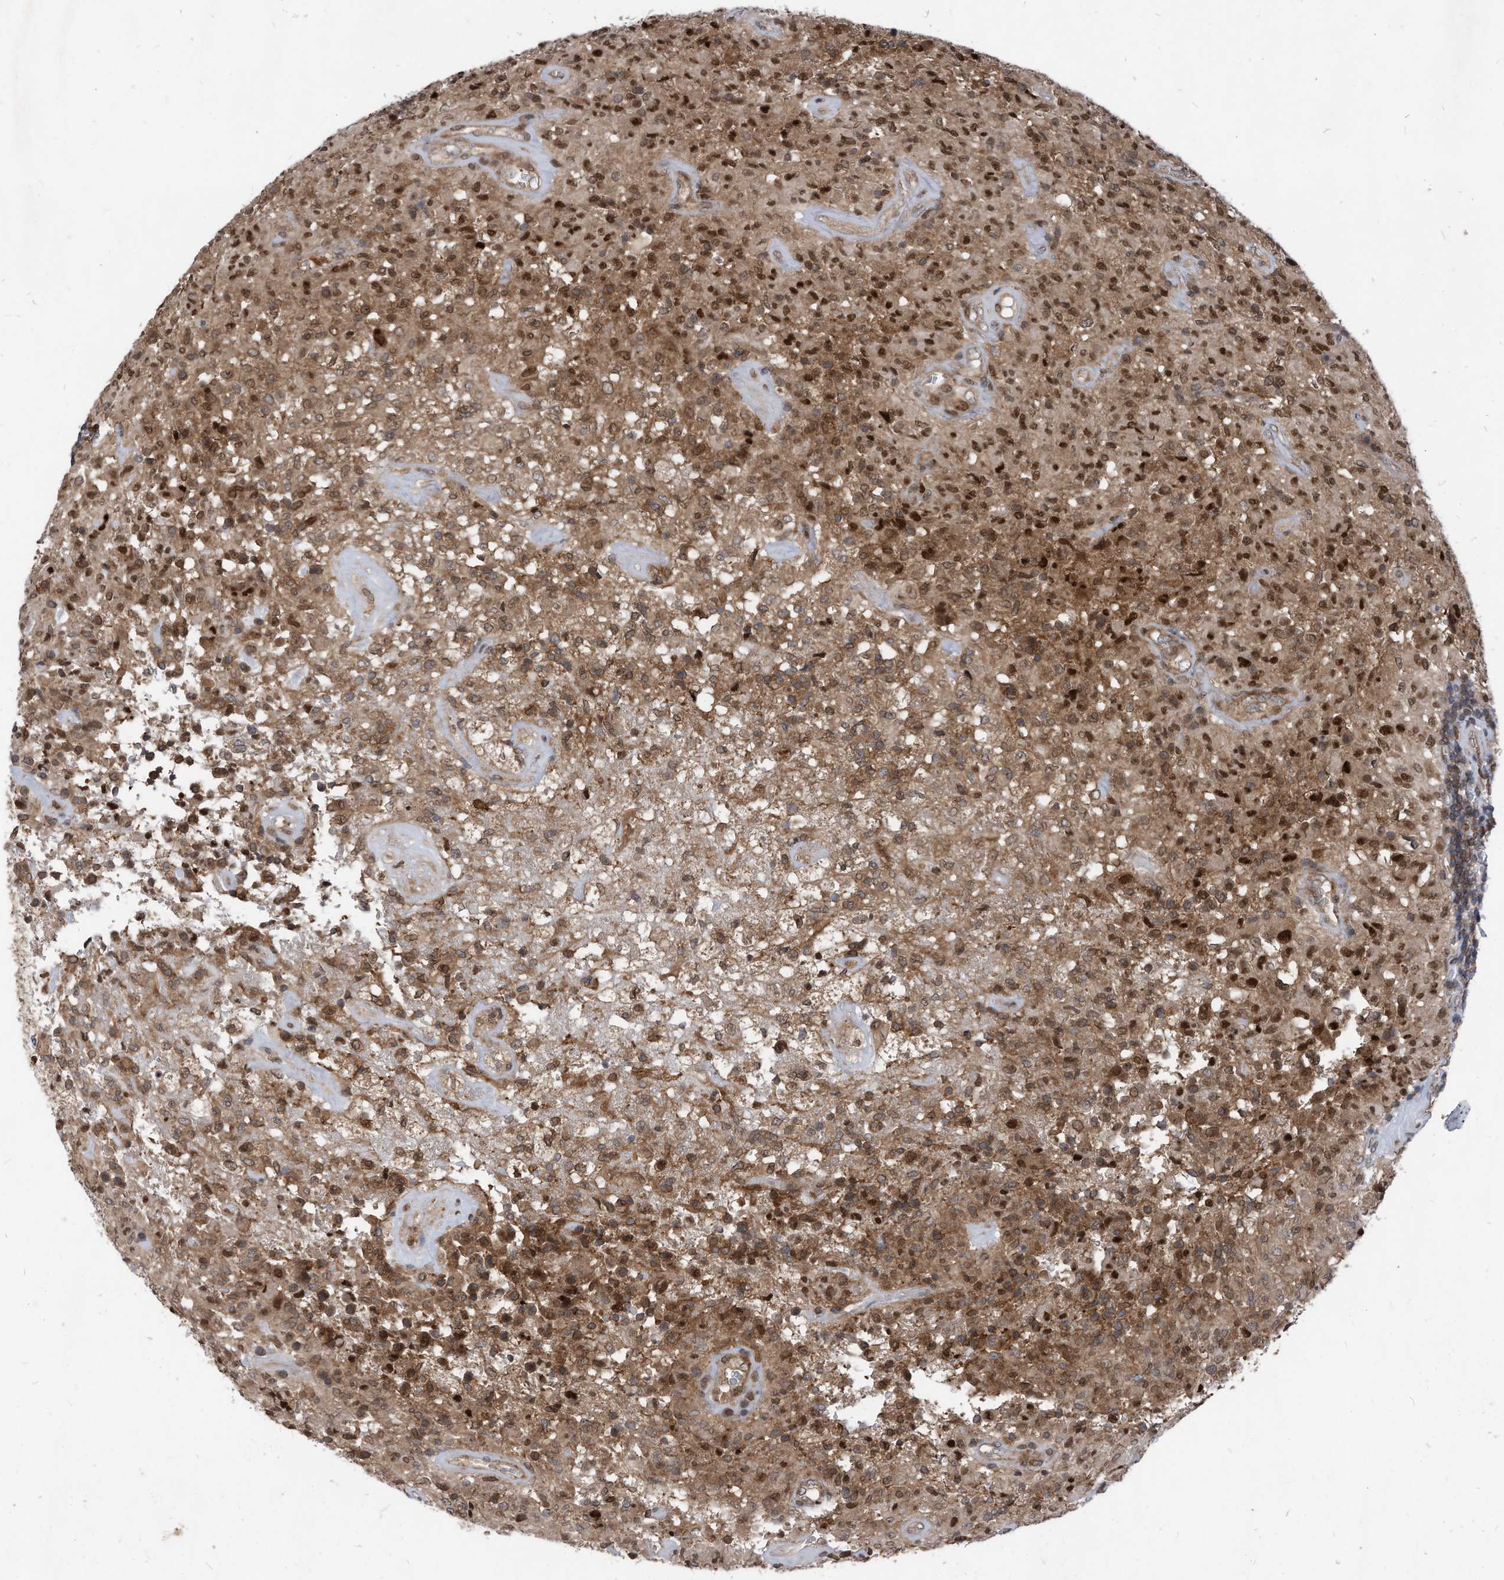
{"staining": {"intensity": "moderate", "quantity": ">75%", "location": "nuclear"}, "tissue": "glioma", "cell_type": "Tumor cells", "image_type": "cancer", "snomed": [{"axis": "morphology", "description": "Glioma, malignant, High grade"}, {"axis": "topography", "description": "Brain"}], "caption": "Immunohistochemical staining of glioma shows moderate nuclear protein staining in about >75% of tumor cells.", "gene": "KPNB1", "patient": {"sex": "female", "age": 57}}